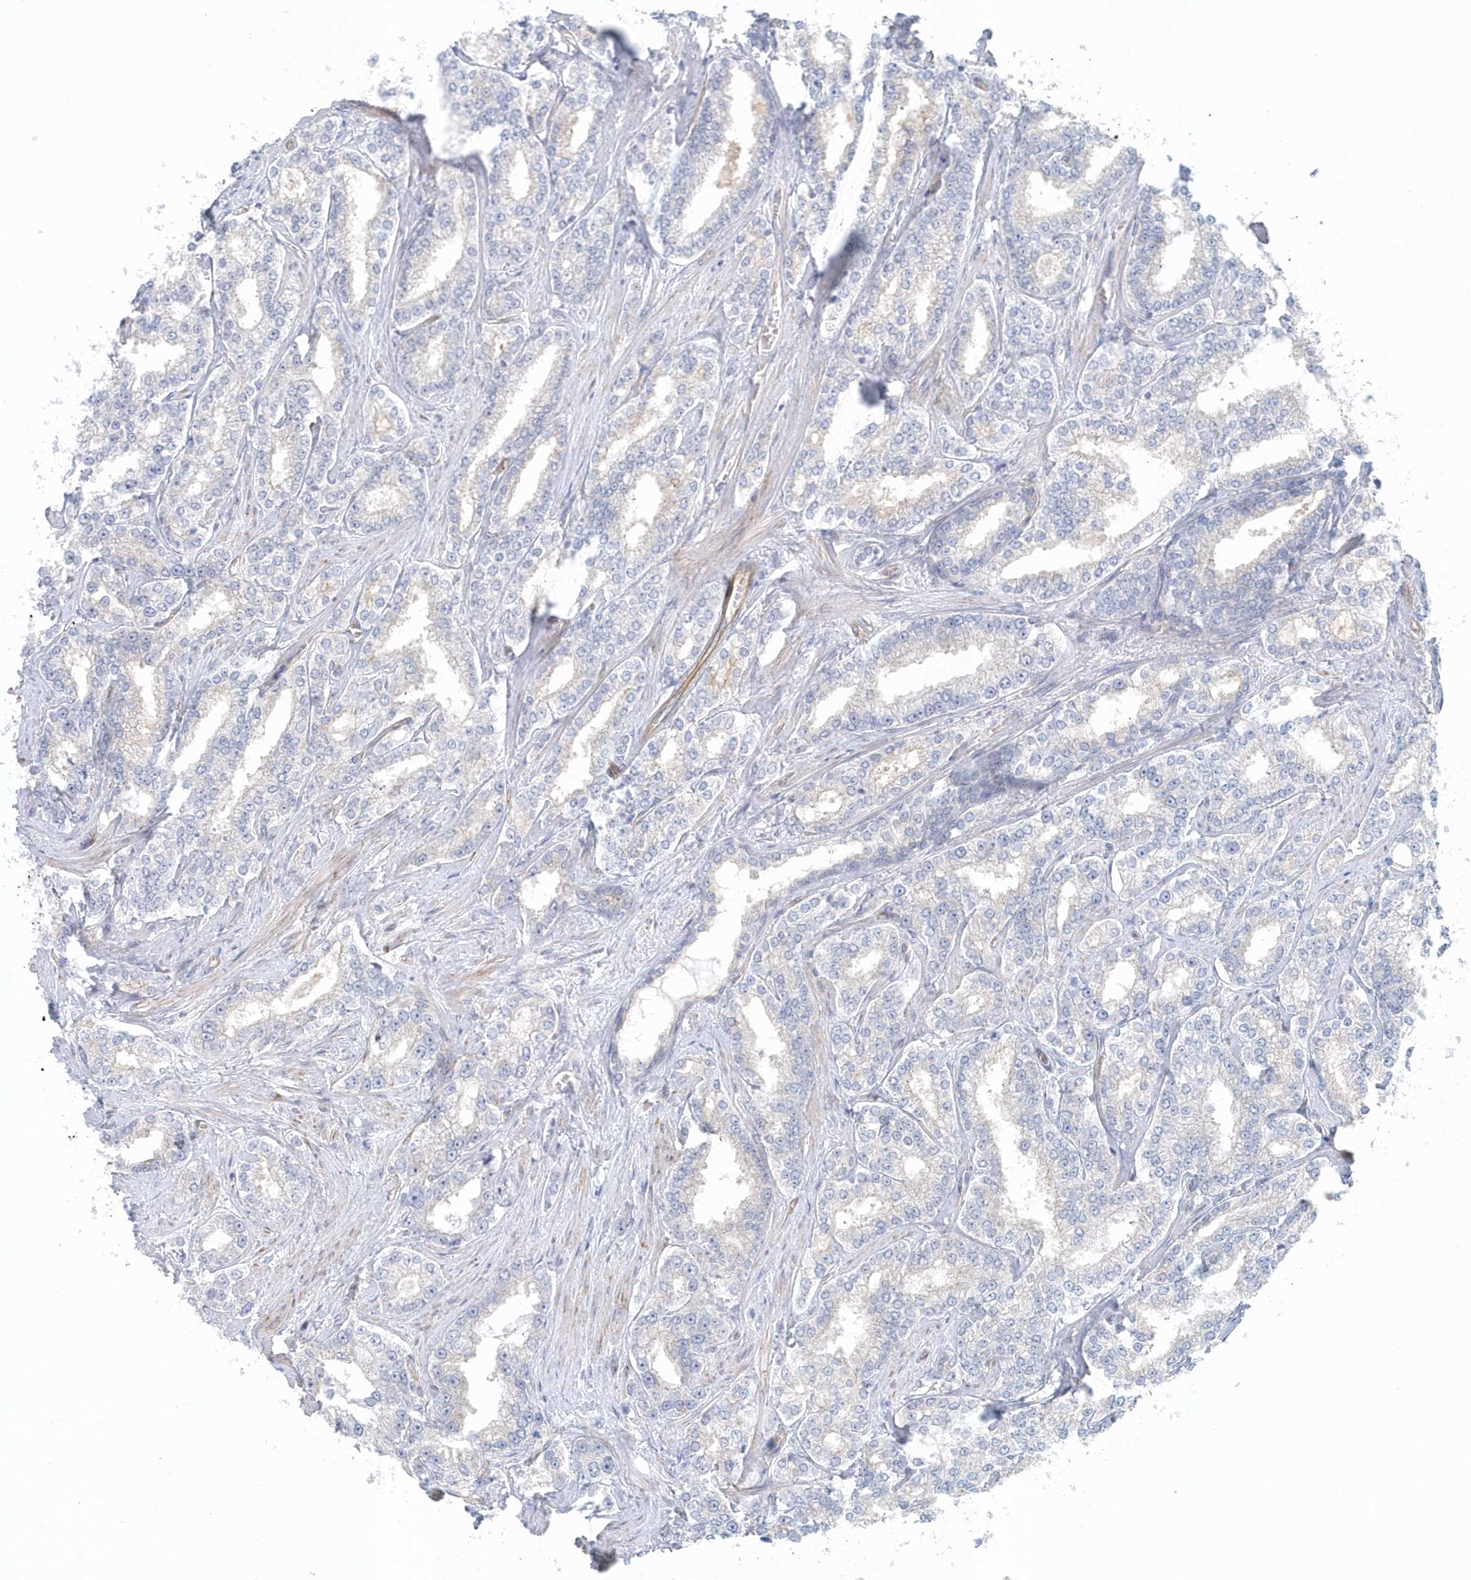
{"staining": {"intensity": "negative", "quantity": "none", "location": "none"}, "tissue": "prostate cancer", "cell_type": "Tumor cells", "image_type": "cancer", "snomed": [{"axis": "morphology", "description": "Normal tissue, NOS"}, {"axis": "morphology", "description": "Adenocarcinoma, High grade"}, {"axis": "topography", "description": "Prostate"}], "caption": "This photomicrograph is of high-grade adenocarcinoma (prostate) stained with immunohistochemistry (IHC) to label a protein in brown with the nuclei are counter-stained blue. There is no staining in tumor cells.", "gene": "GPR152", "patient": {"sex": "male", "age": 83}}